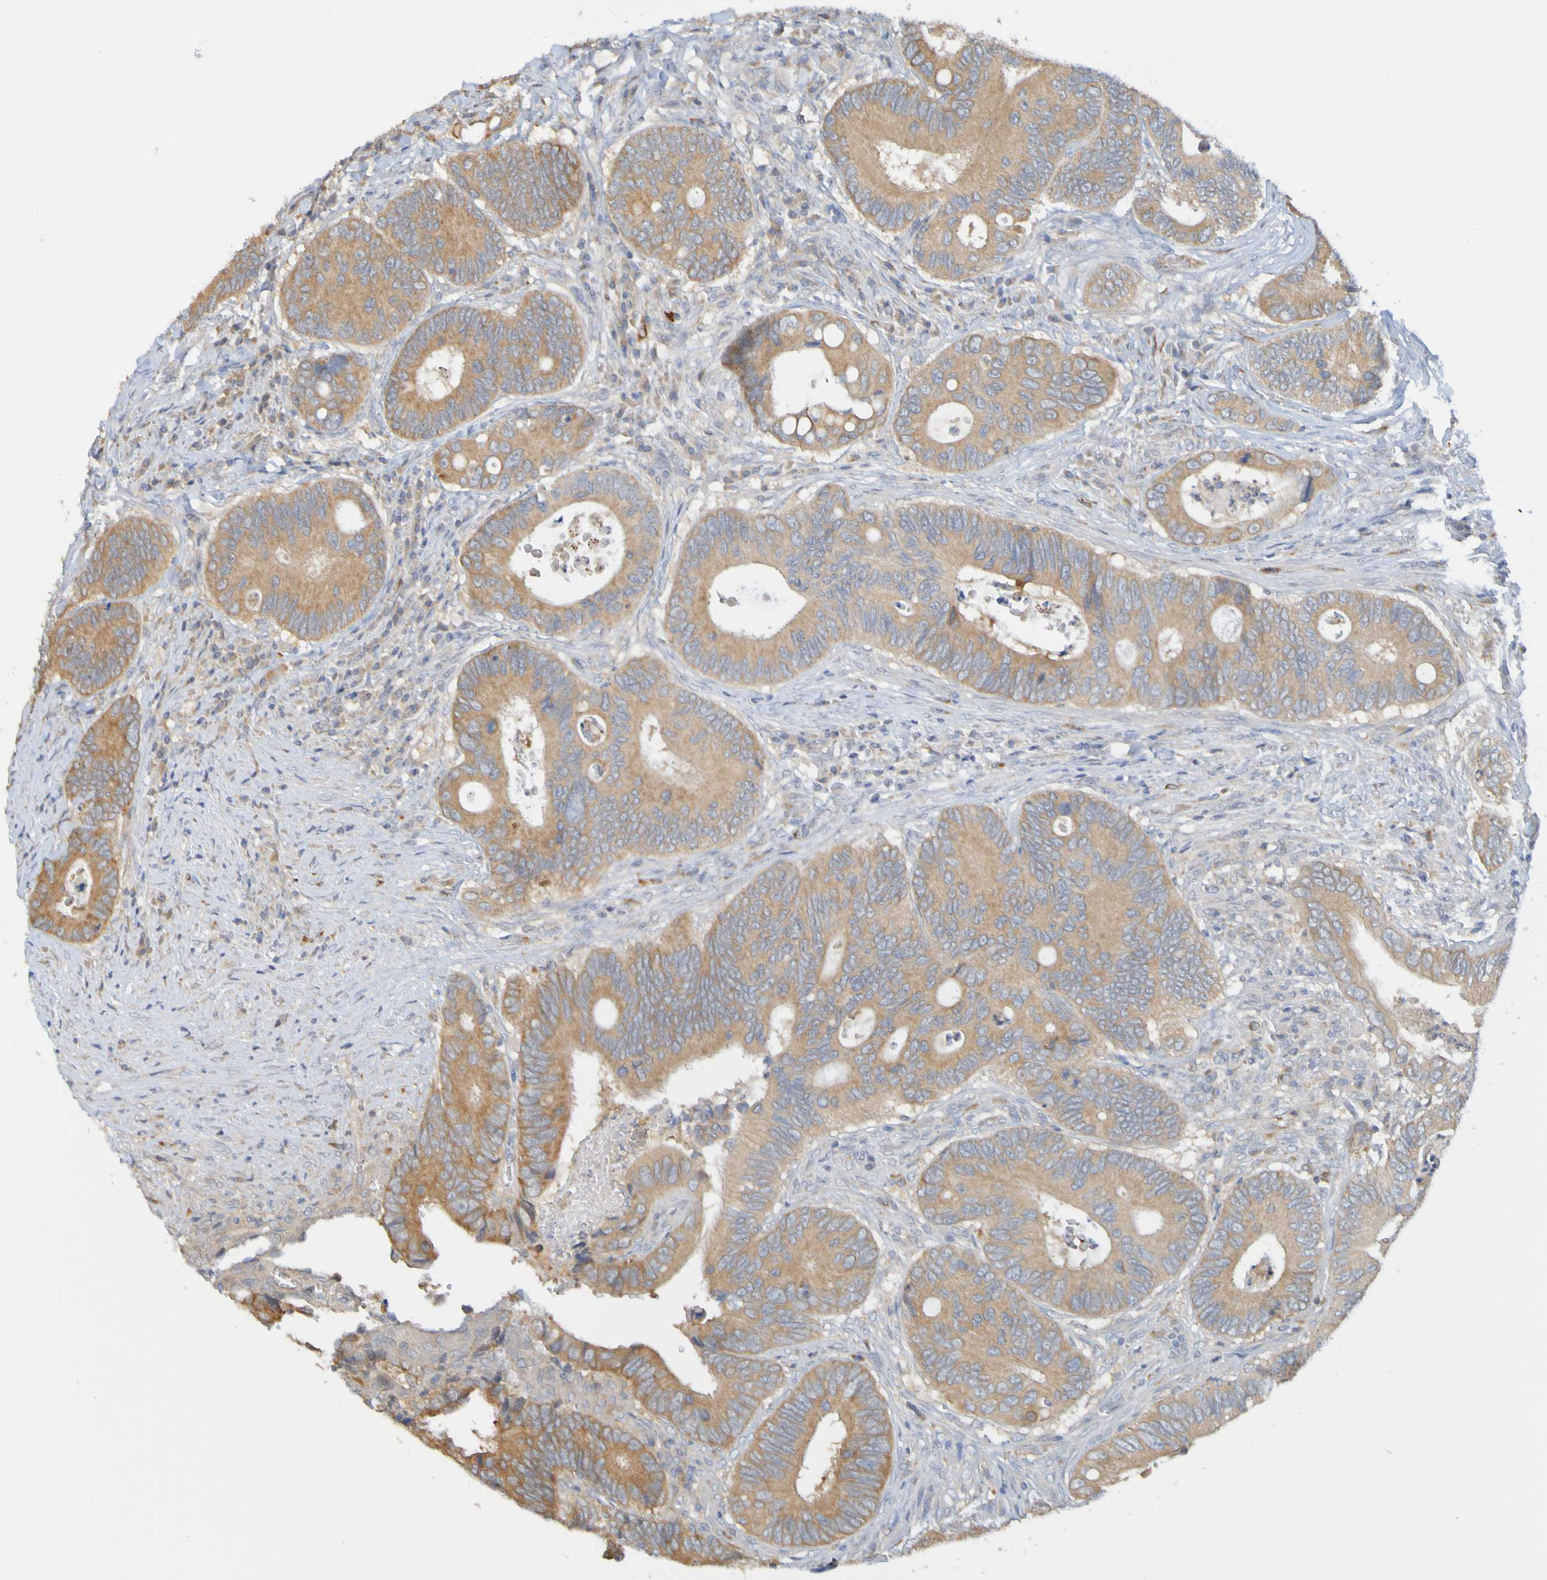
{"staining": {"intensity": "moderate", "quantity": ">75%", "location": "cytoplasmic/membranous"}, "tissue": "colorectal cancer", "cell_type": "Tumor cells", "image_type": "cancer", "snomed": [{"axis": "morphology", "description": "Inflammation, NOS"}, {"axis": "morphology", "description": "Adenocarcinoma, NOS"}, {"axis": "topography", "description": "Colon"}], "caption": "There is medium levels of moderate cytoplasmic/membranous staining in tumor cells of colorectal cancer, as demonstrated by immunohistochemical staining (brown color).", "gene": "NAV2", "patient": {"sex": "male", "age": 72}}